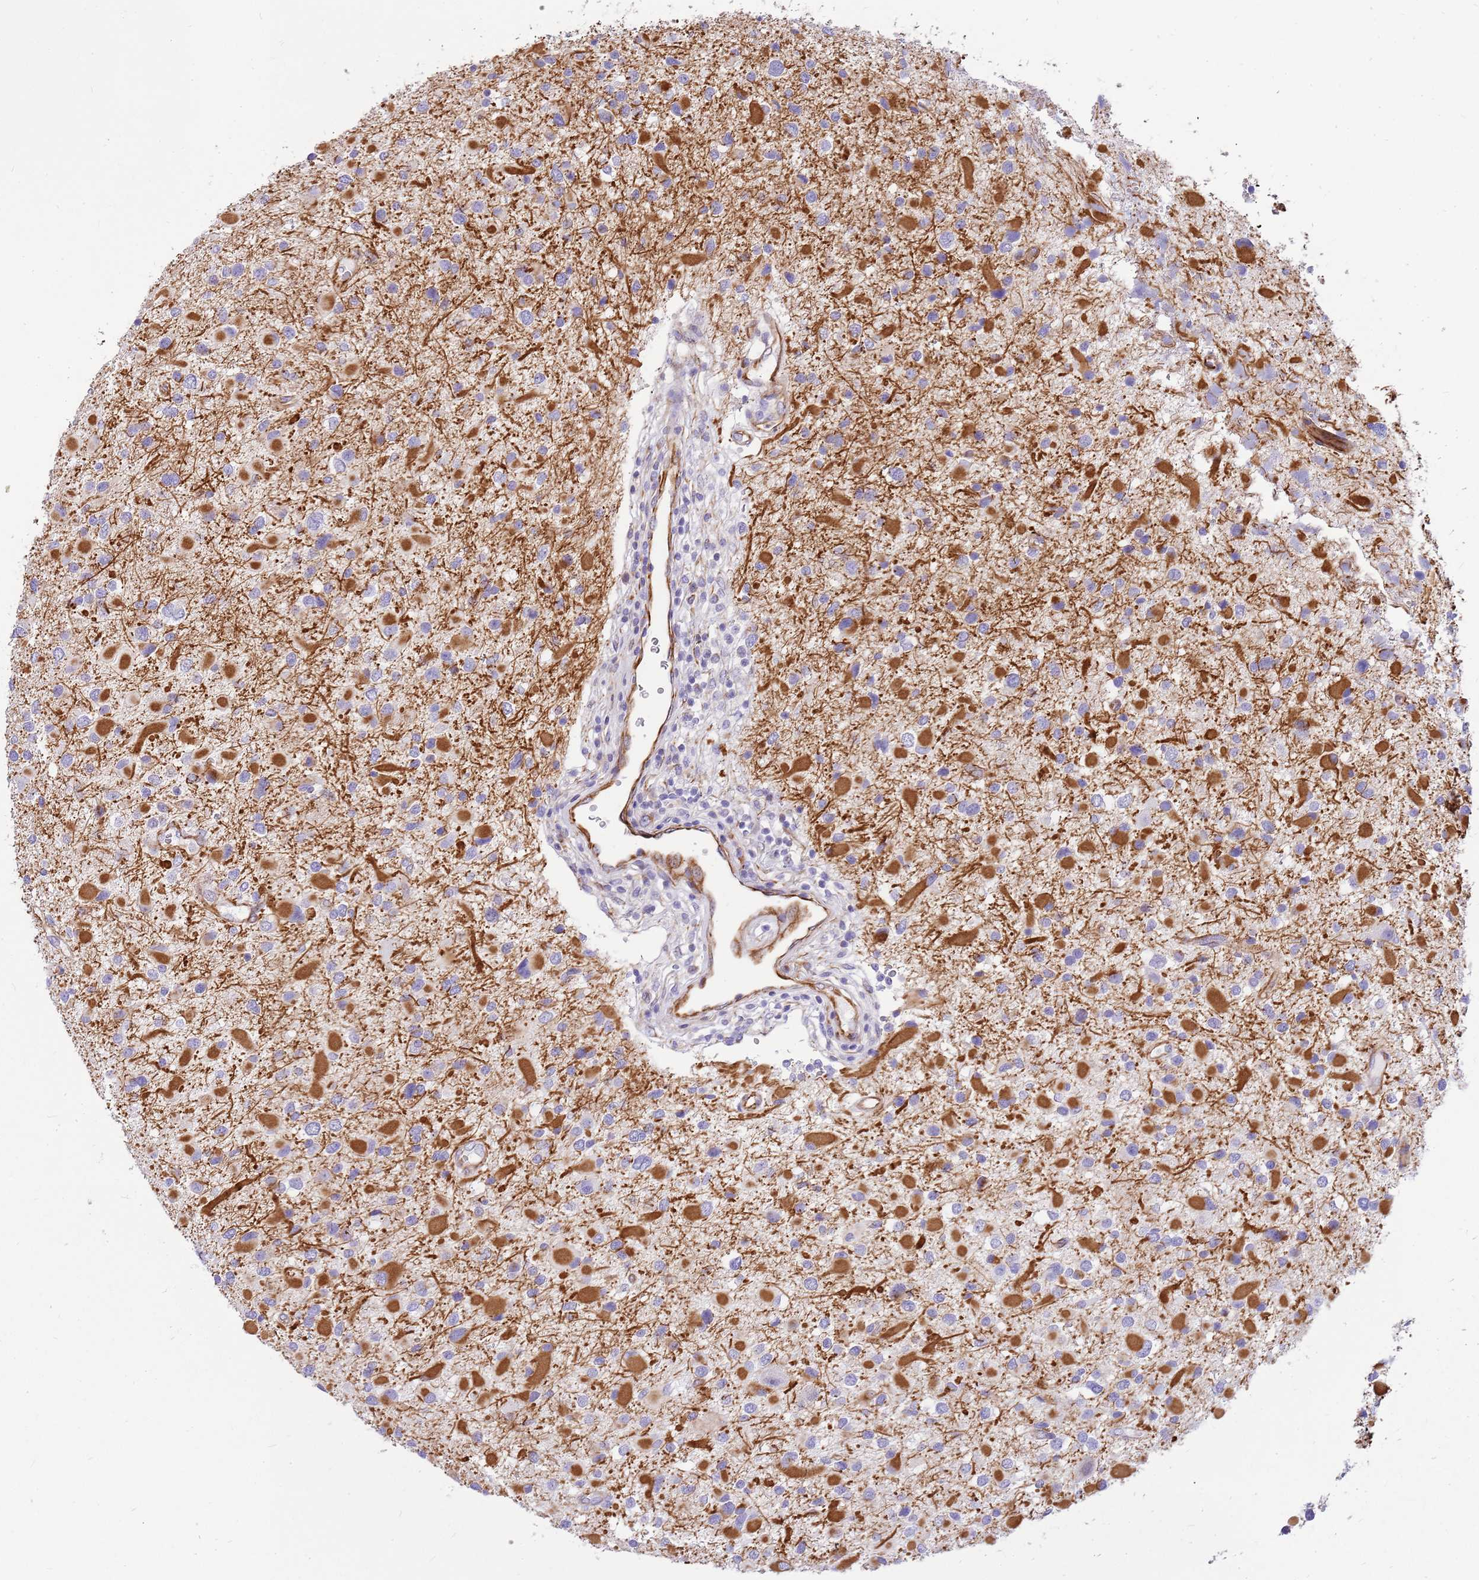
{"staining": {"intensity": "moderate", "quantity": "<25%", "location": "cytoplasmic/membranous"}, "tissue": "glioma", "cell_type": "Tumor cells", "image_type": "cancer", "snomed": [{"axis": "morphology", "description": "Glioma, malignant, Low grade"}, {"axis": "topography", "description": "Brain"}], "caption": "Malignant glioma (low-grade) was stained to show a protein in brown. There is low levels of moderate cytoplasmic/membranous positivity in approximately <25% of tumor cells.", "gene": "ZDHHC1", "patient": {"sex": "female", "age": 32}}